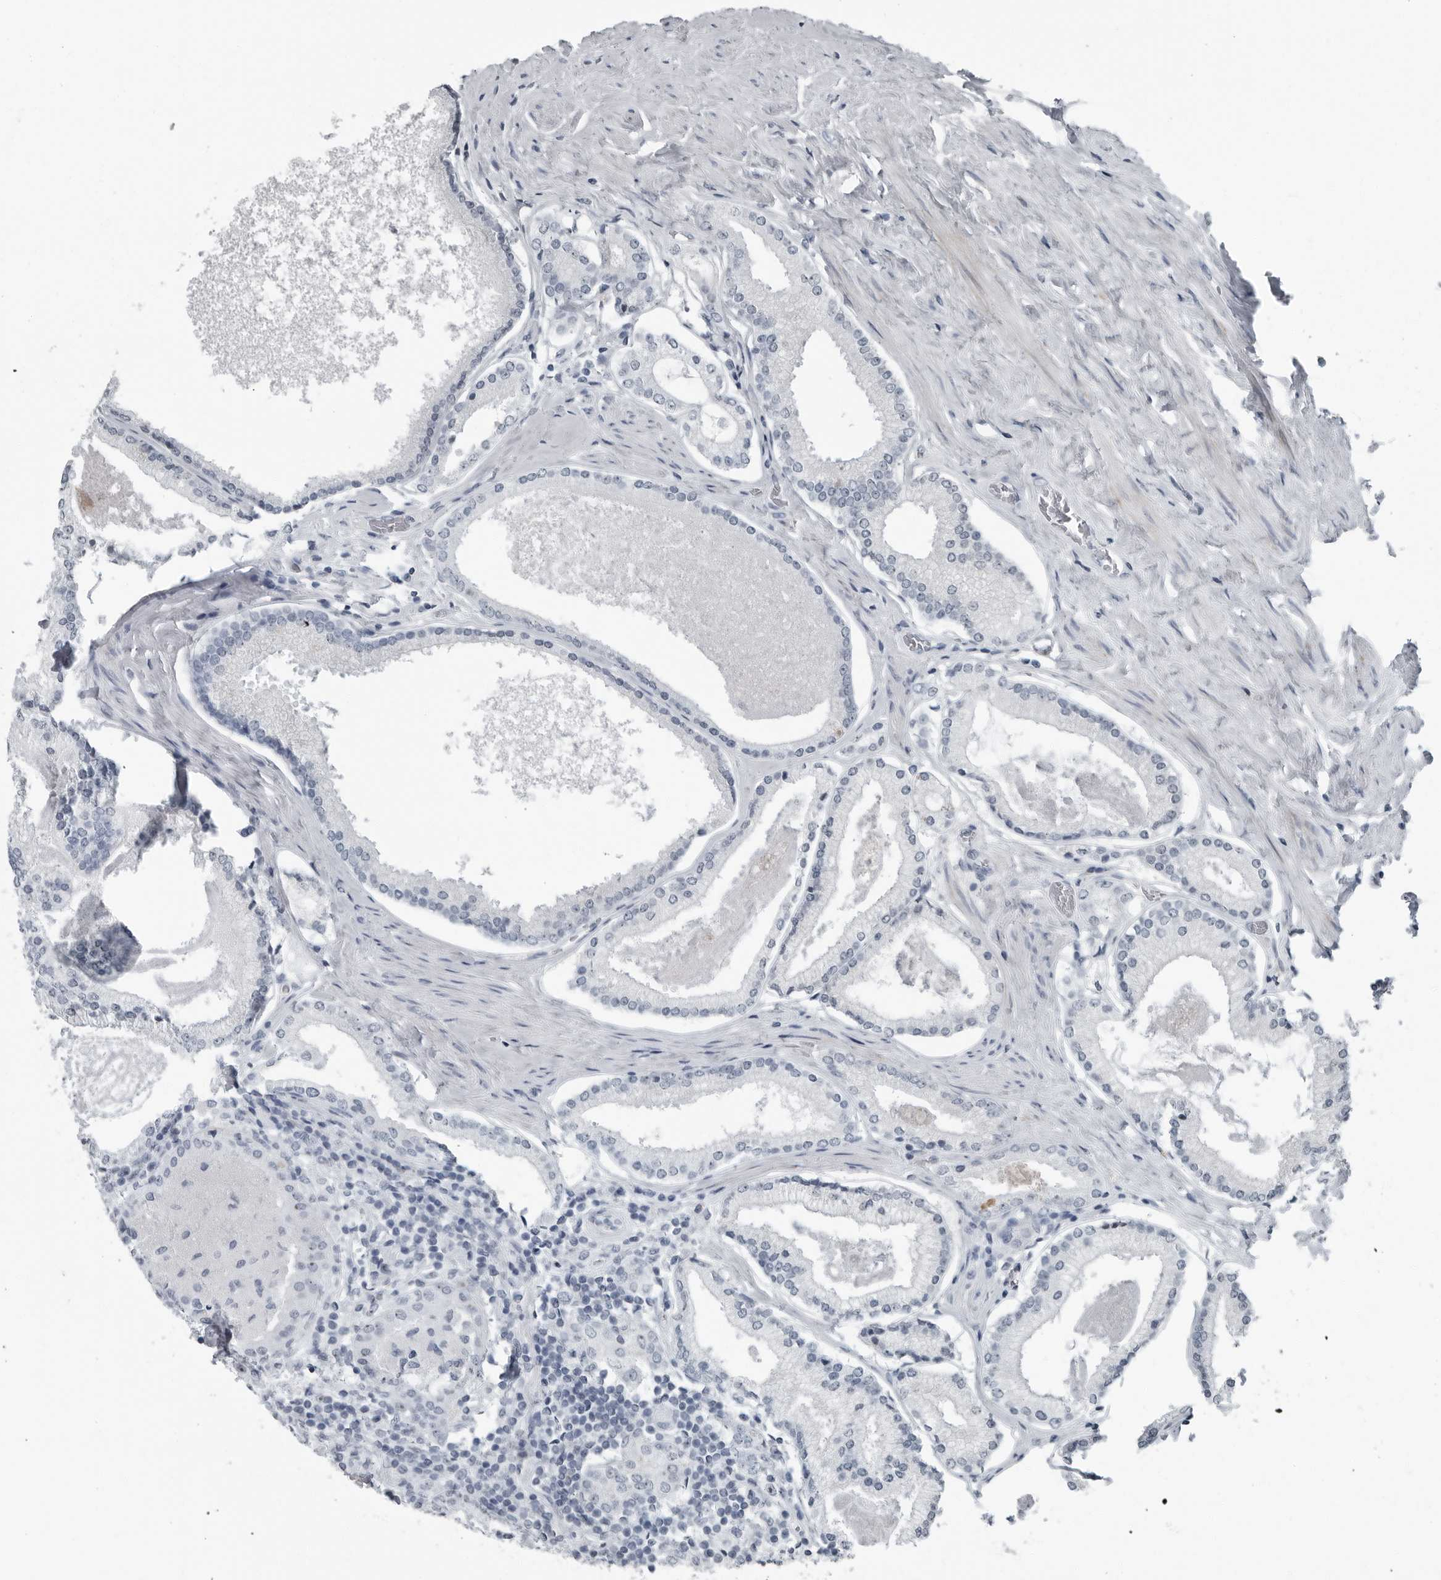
{"staining": {"intensity": "negative", "quantity": "none", "location": "none"}, "tissue": "prostate cancer", "cell_type": "Tumor cells", "image_type": "cancer", "snomed": [{"axis": "morphology", "description": "Adenocarcinoma, Low grade"}, {"axis": "topography", "description": "Prostate"}], "caption": "A high-resolution histopathology image shows immunohistochemistry staining of prostate low-grade adenocarcinoma, which reveals no significant staining in tumor cells.", "gene": "PDCD11", "patient": {"sex": "male", "age": 71}}